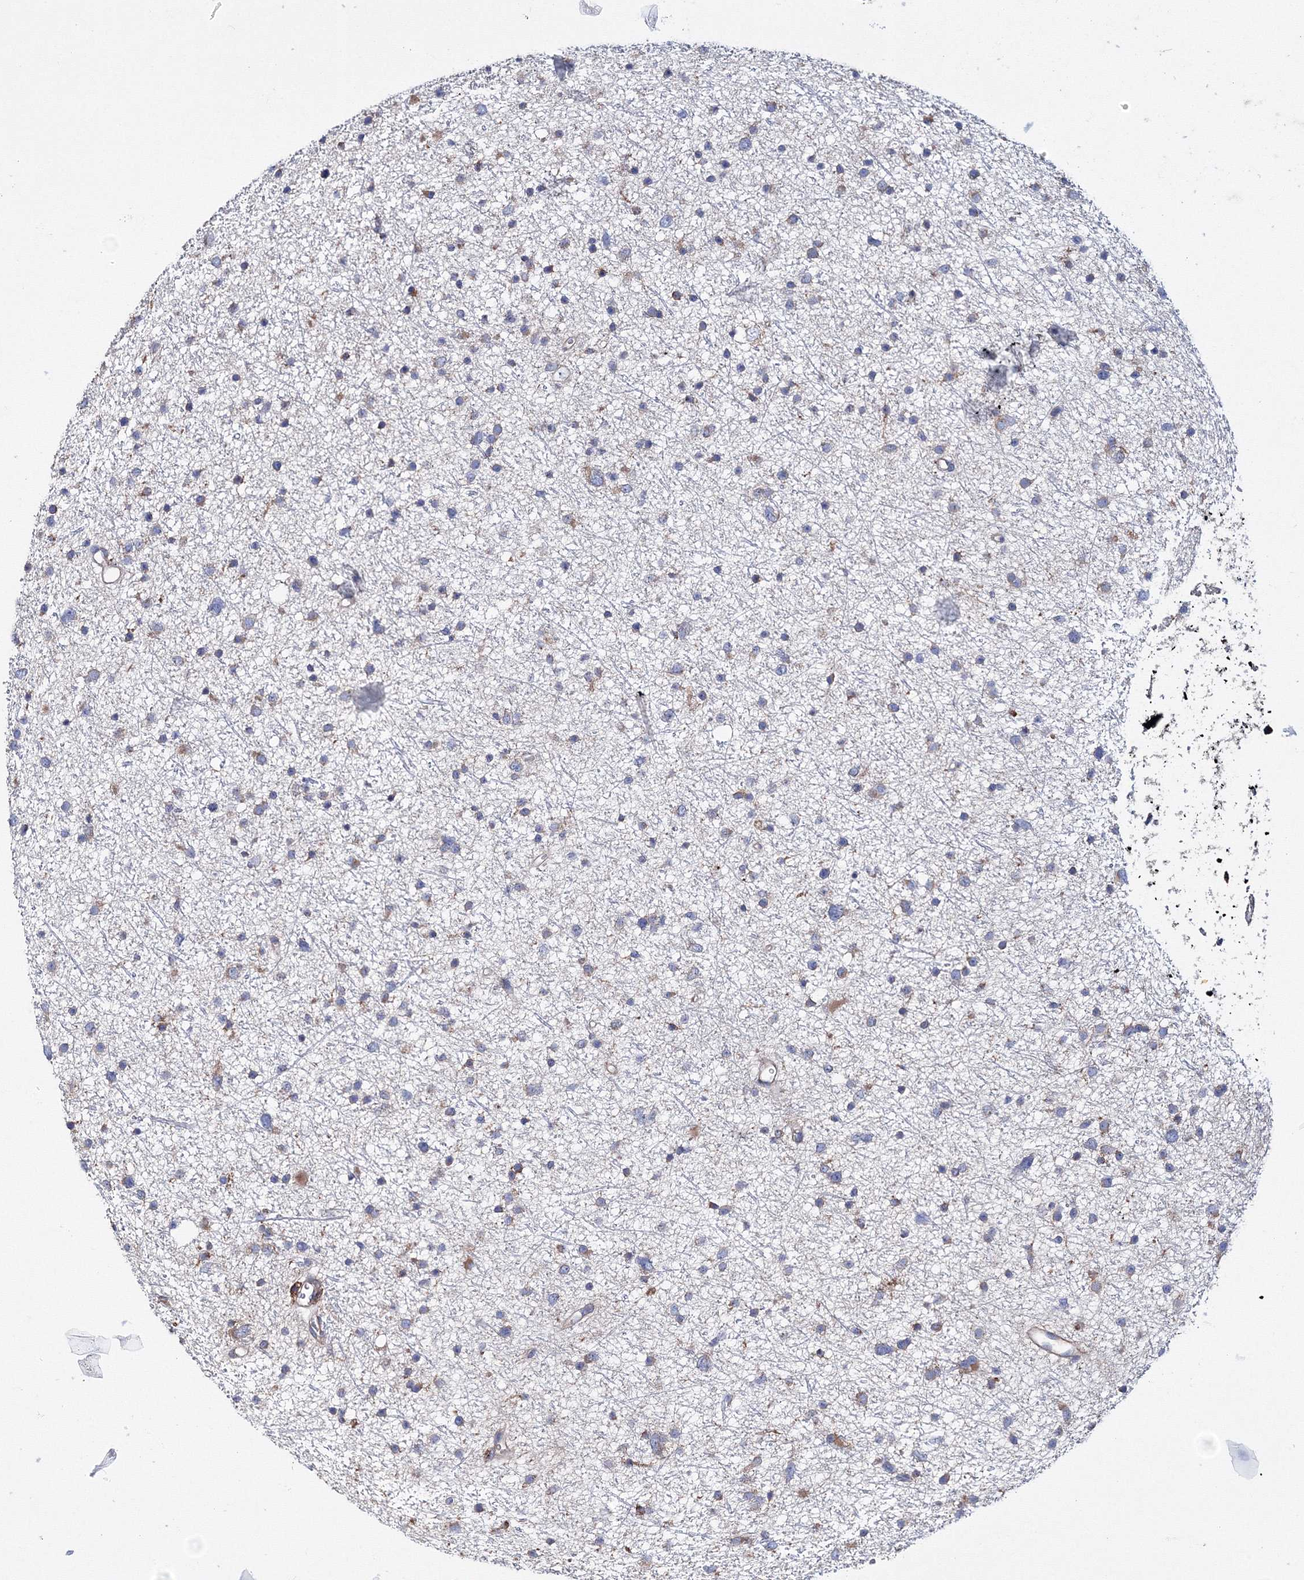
{"staining": {"intensity": "weak", "quantity": "<25%", "location": "cytoplasmic/membranous"}, "tissue": "glioma", "cell_type": "Tumor cells", "image_type": "cancer", "snomed": [{"axis": "morphology", "description": "Glioma, malignant, Low grade"}, {"axis": "topography", "description": "Cerebral cortex"}], "caption": "IHC histopathology image of human malignant low-grade glioma stained for a protein (brown), which displays no staining in tumor cells. (DAB (3,3'-diaminobenzidine) immunohistochemistry, high magnification).", "gene": "VPS8", "patient": {"sex": "female", "age": 39}}